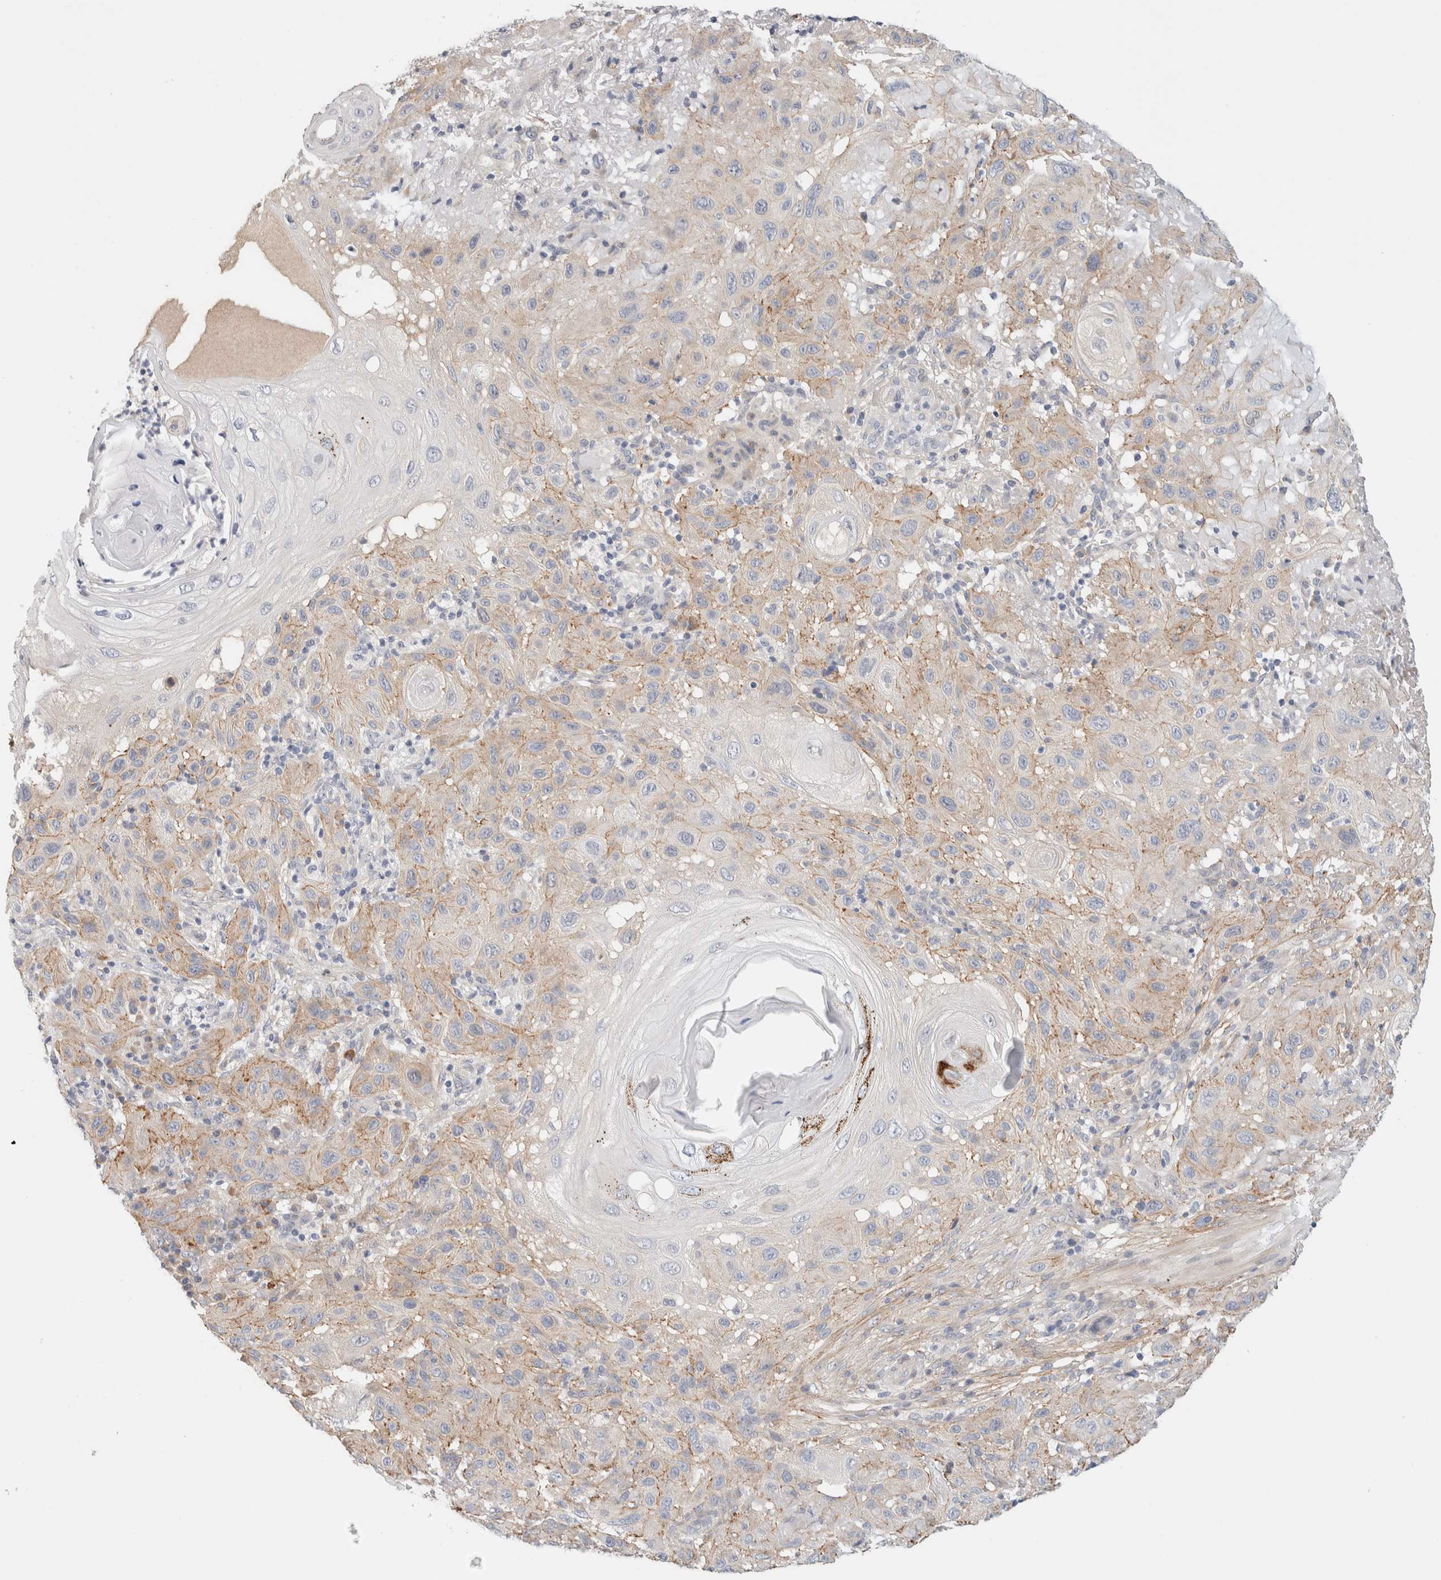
{"staining": {"intensity": "weak", "quantity": "25%-75%", "location": "cytoplasmic/membranous"}, "tissue": "skin cancer", "cell_type": "Tumor cells", "image_type": "cancer", "snomed": [{"axis": "morphology", "description": "Normal tissue, NOS"}, {"axis": "morphology", "description": "Squamous cell carcinoma, NOS"}, {"axis": "topography", "description": "Skin"}], "caption": "Tumor cells exhibit weak cytoplasmic/membranous expression in about 25%-75% of cells in squamous cell carcinoma (skin).", "gene": "SPRTN", "patient": {"sex": "female", "age": 96}}